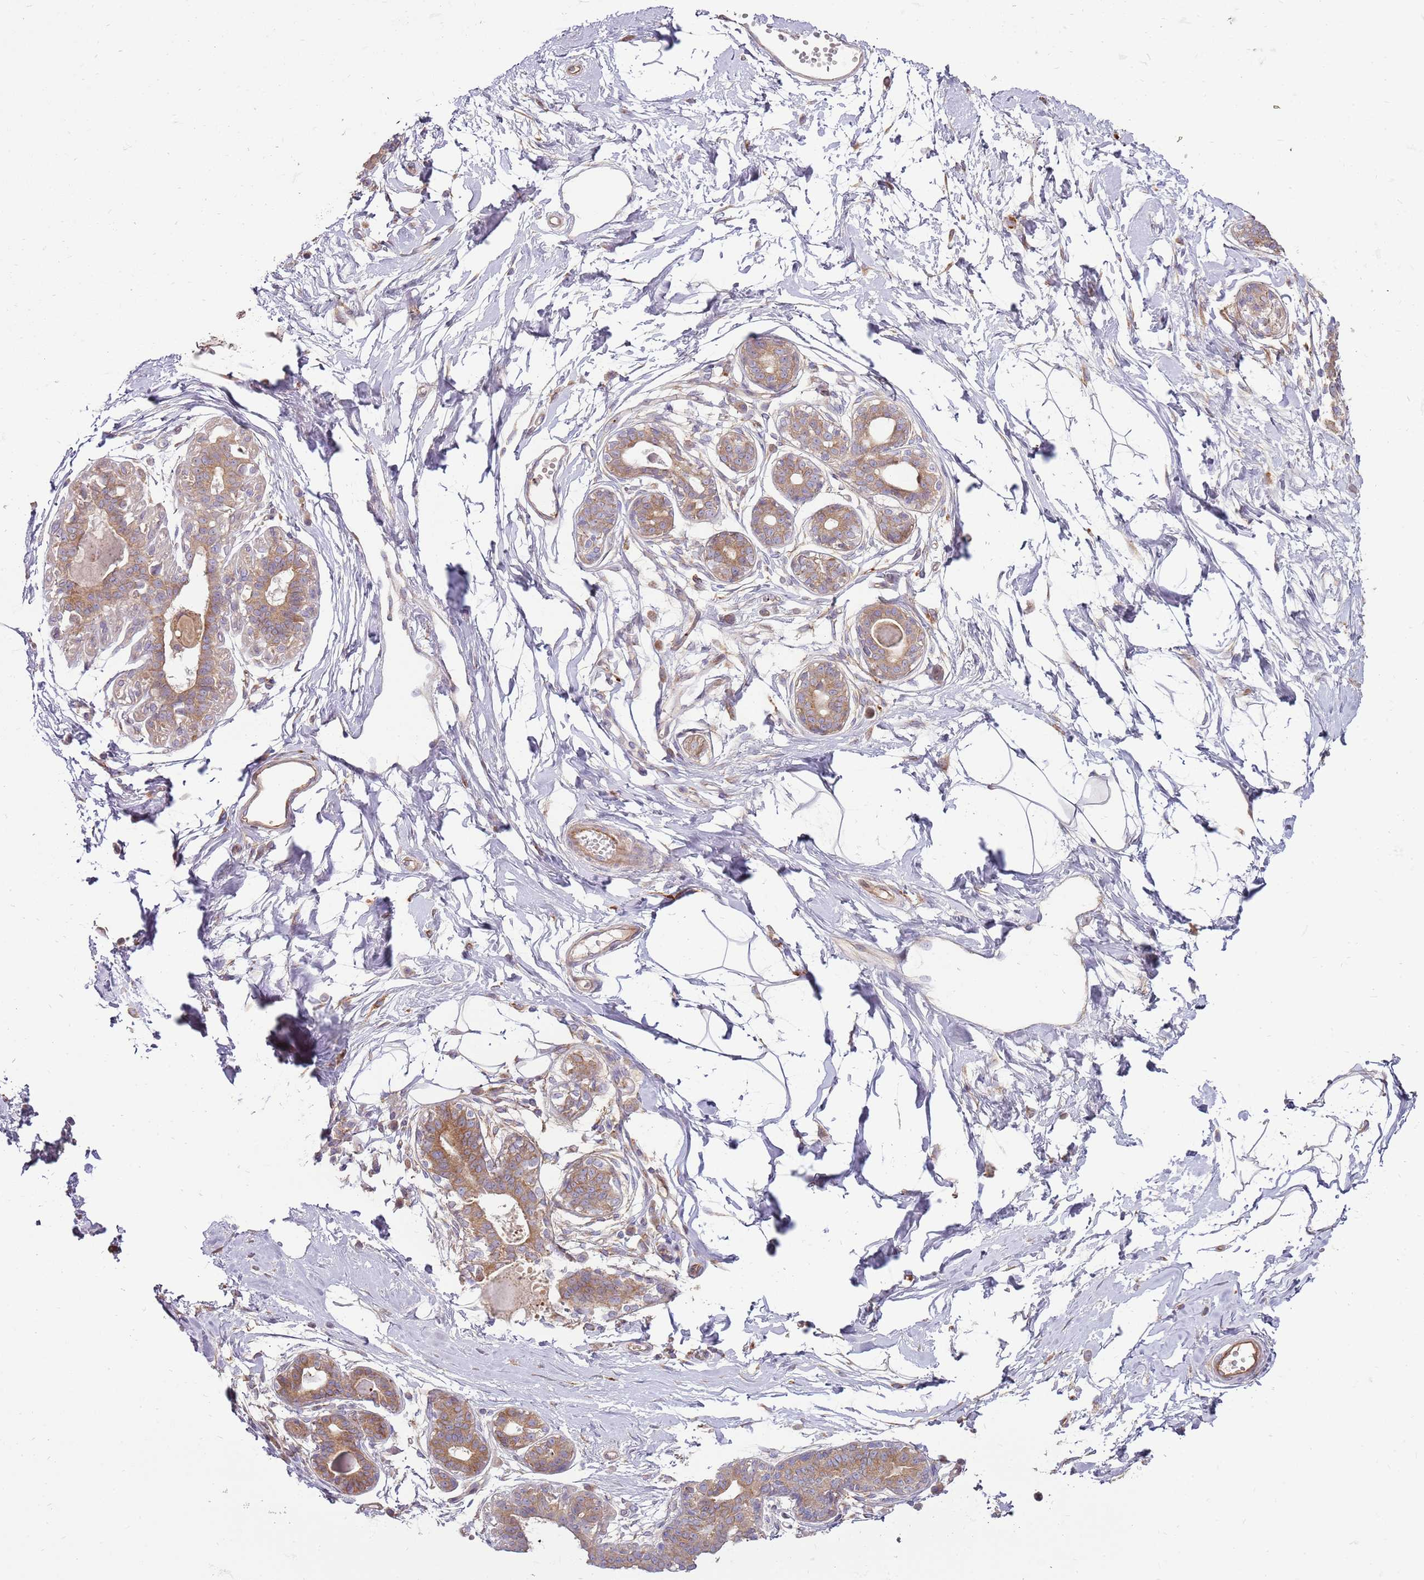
{"staining": {"intensity": "weak", "quantity": ">75%", "location": "cytoplasmic/membranous"}, "tissue": "breast", "cell_type": "Adipocytes", "image_type": "normal", "snomed": [{"axis": "morphology", "description": "Normal tissue, NOS"}, {"axis": "topography", "description": "Breast"}], "caption": "A micrograph of human breast stained for a protein exhibits weak cytoplasmic/membranous brown staining in adipocytes. The staining was performed using DAB, with brown indicating positive protein expression. Nuclei are stained blue with hematoxylin.", "gene": "EMC1", "patient": {"sex": "female", "age": 45}}